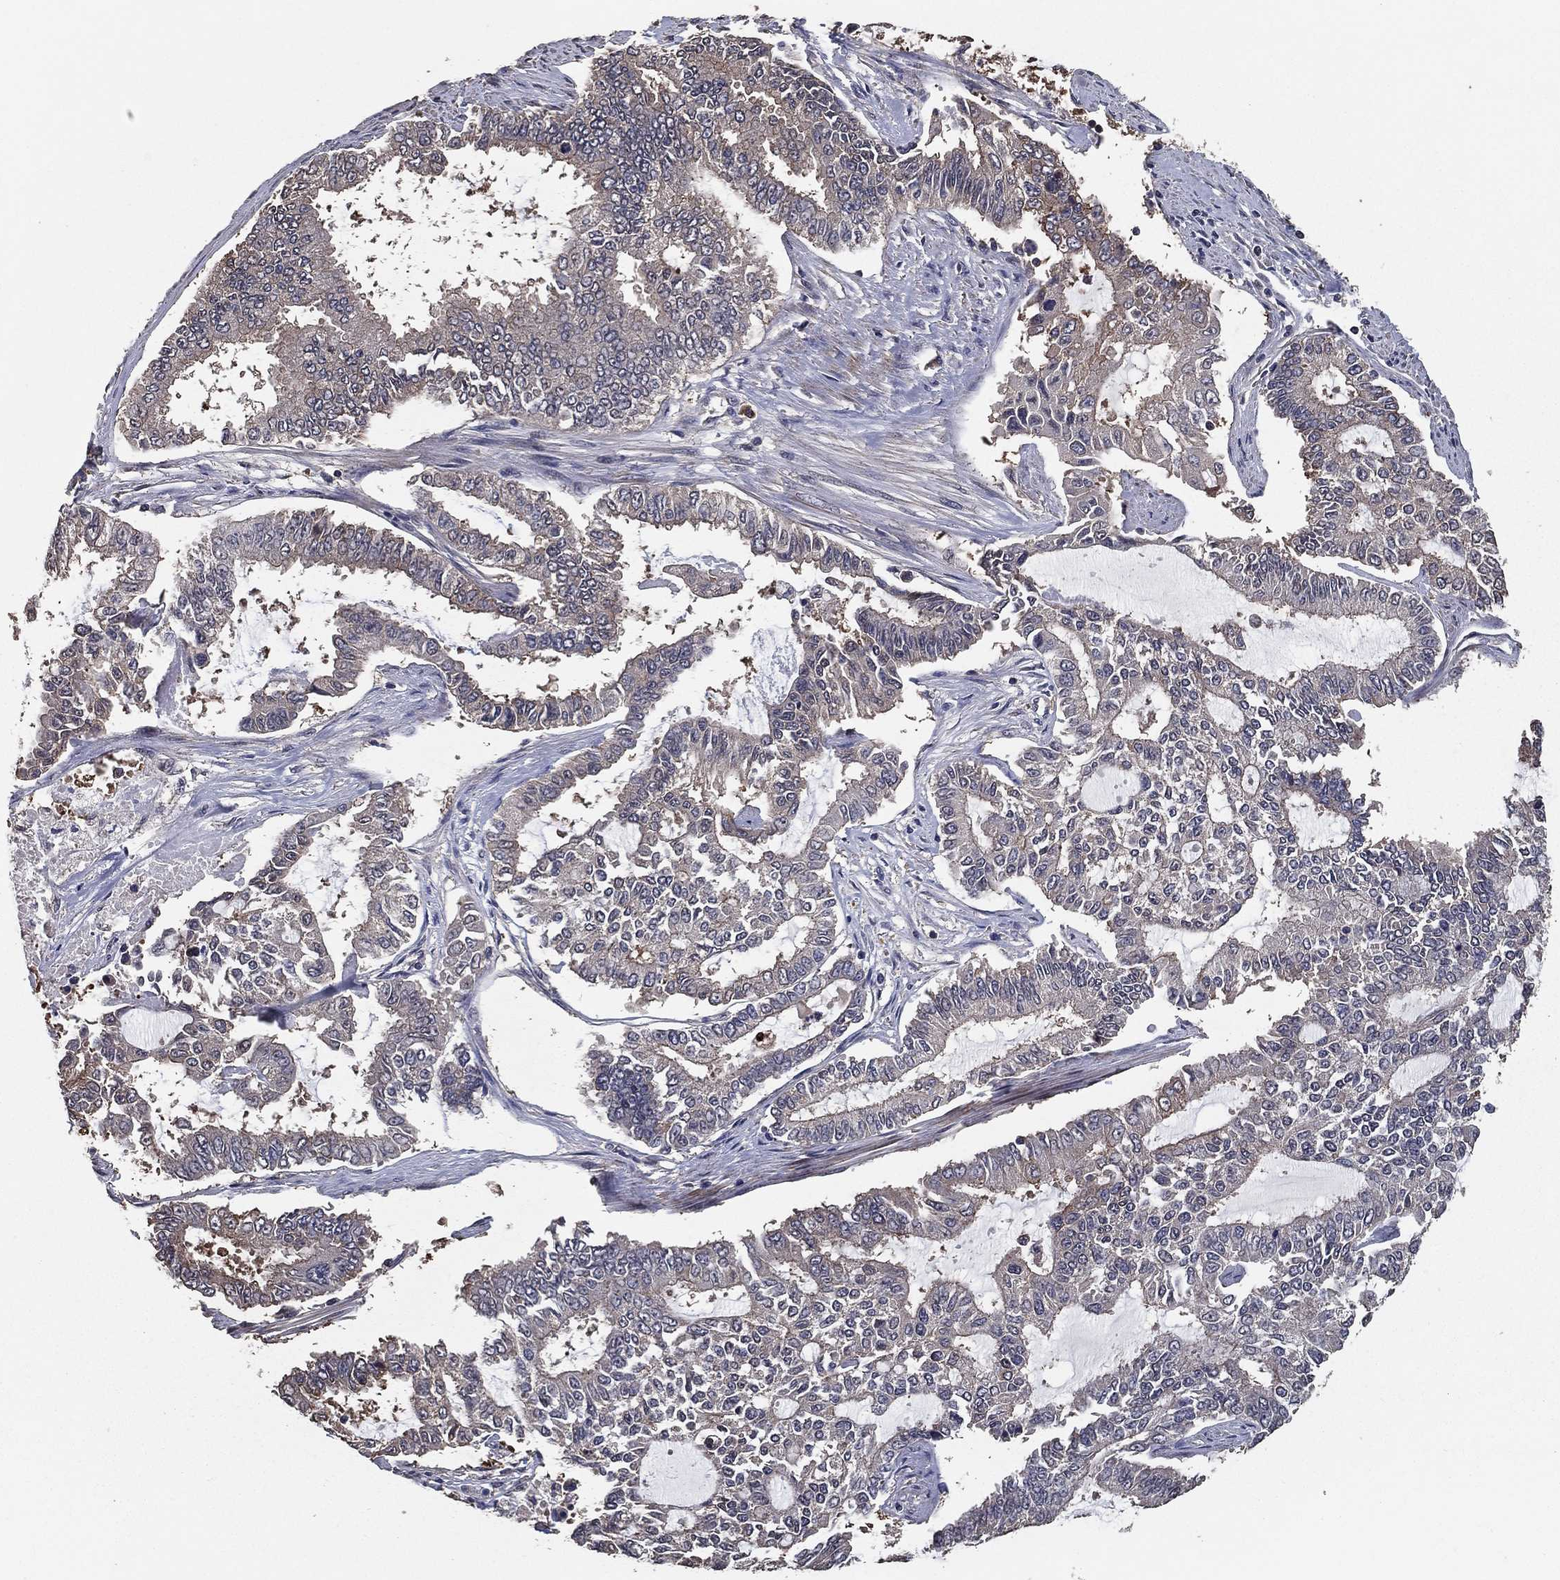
{"staining": {"intensity": "negative", "quantity": "none", "location": "none"}, "tissue": "endometrial cancer", "cell_type": "Tumor cells", "image_type": "cancer", "snomed": [{"axis": "morphology", "description": "Adenocarcinoma, NOS"}, {"axis": "topography", "description": "Uterus"}], "caption": "Immunohistochemistry (IHC) of human endometrial cancer (adenocarcinoma) reveals no staining in tumor cells.", "gene": "PCNT", "patient": {"sex": "female", "age": 59}}